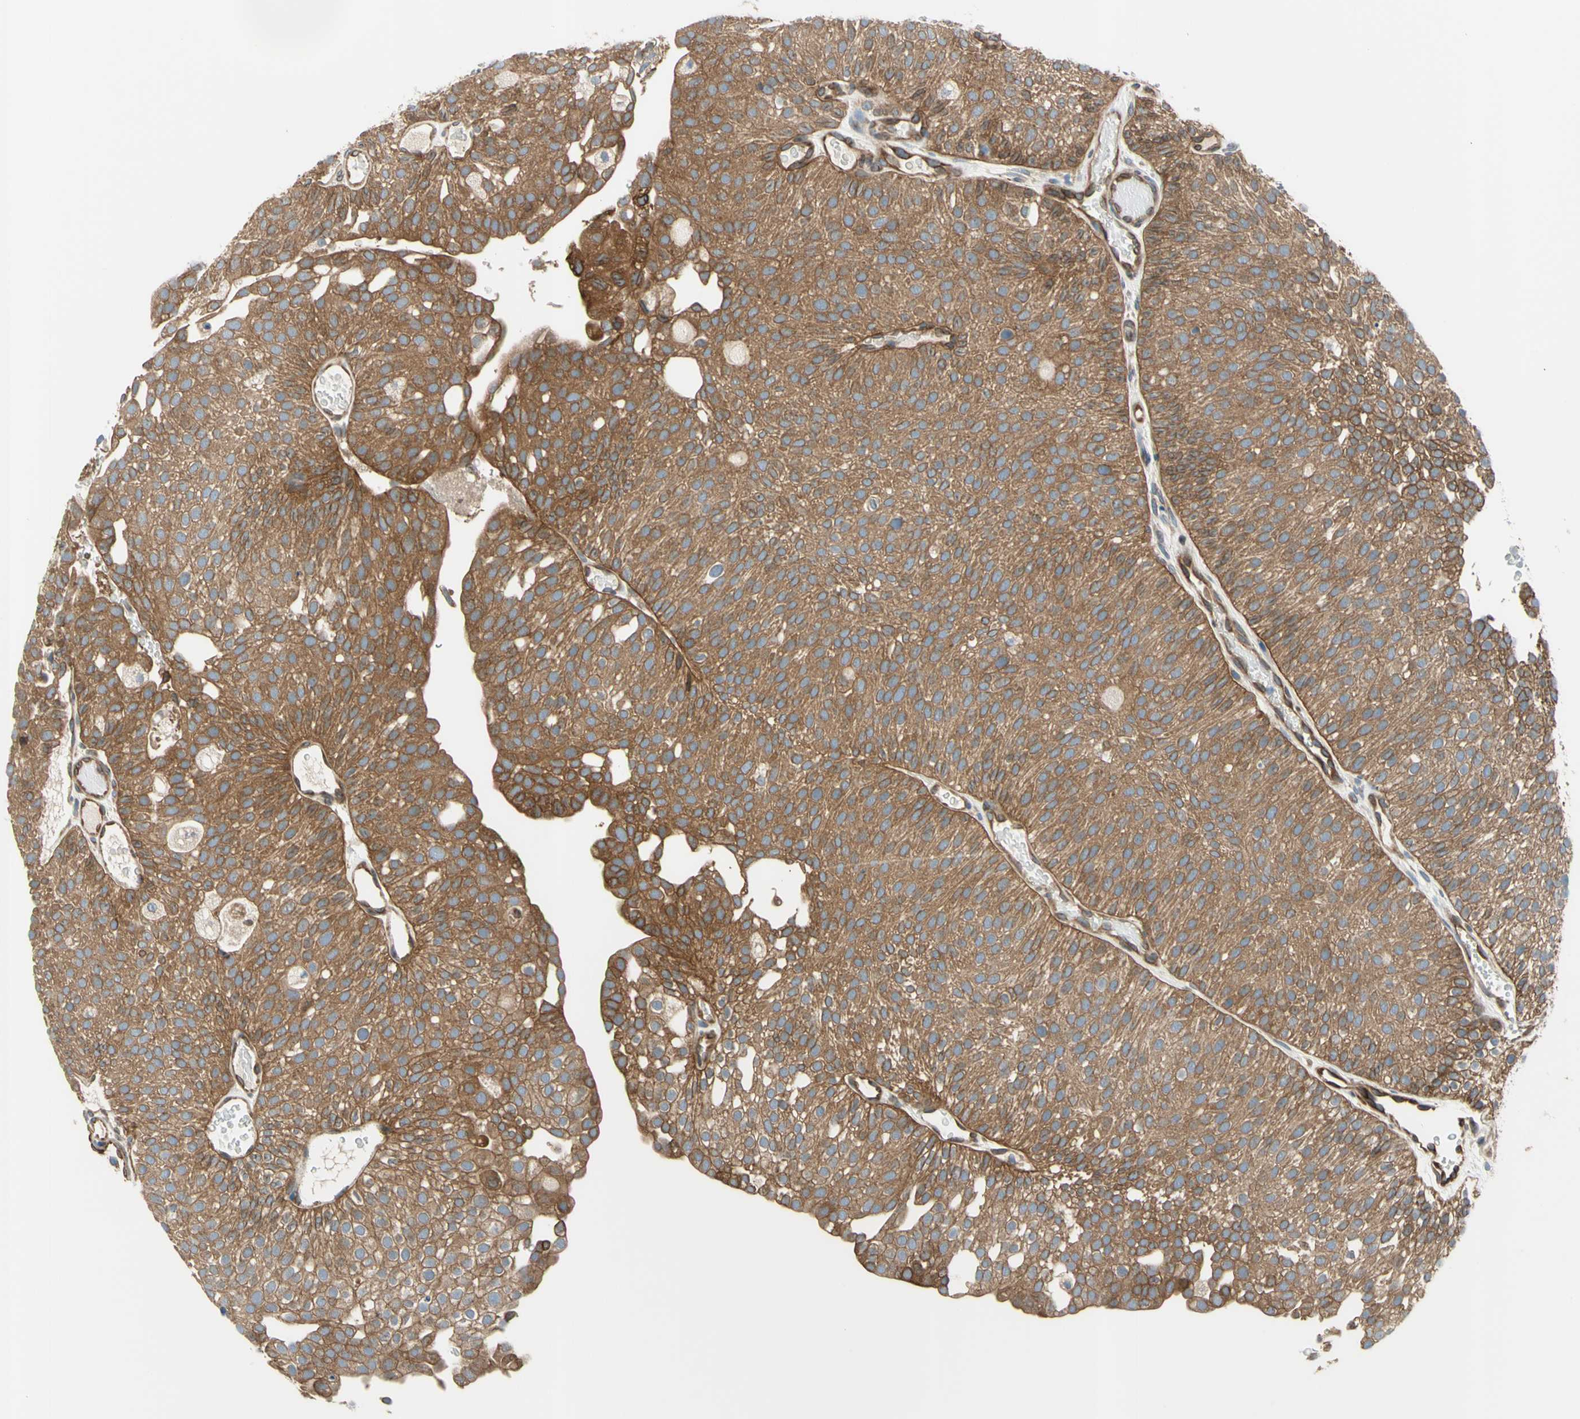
{"staining": {"intensity": "moderate", "quantity": ">75%", "location": "cytoplasmic/membranous"}, "tissue": "urothelial cancer", "cell_type": "Tumor cells", "image_type": "cancer", "snomed": [{"axis": "morphology", "description": "Urothelial carcinoma, Low grade"}, {"axis": "topography", "description": "Urinary bladder"}], "caption": "About >75% of tumor cells in urothelial carcinoma (low-grade) show moderate cytoplasmic/membranous protein staining as visualized by brown immunohistochemical staining.", "gene": "TRAF2", "patient": {"sex": "male", "age": 78}}